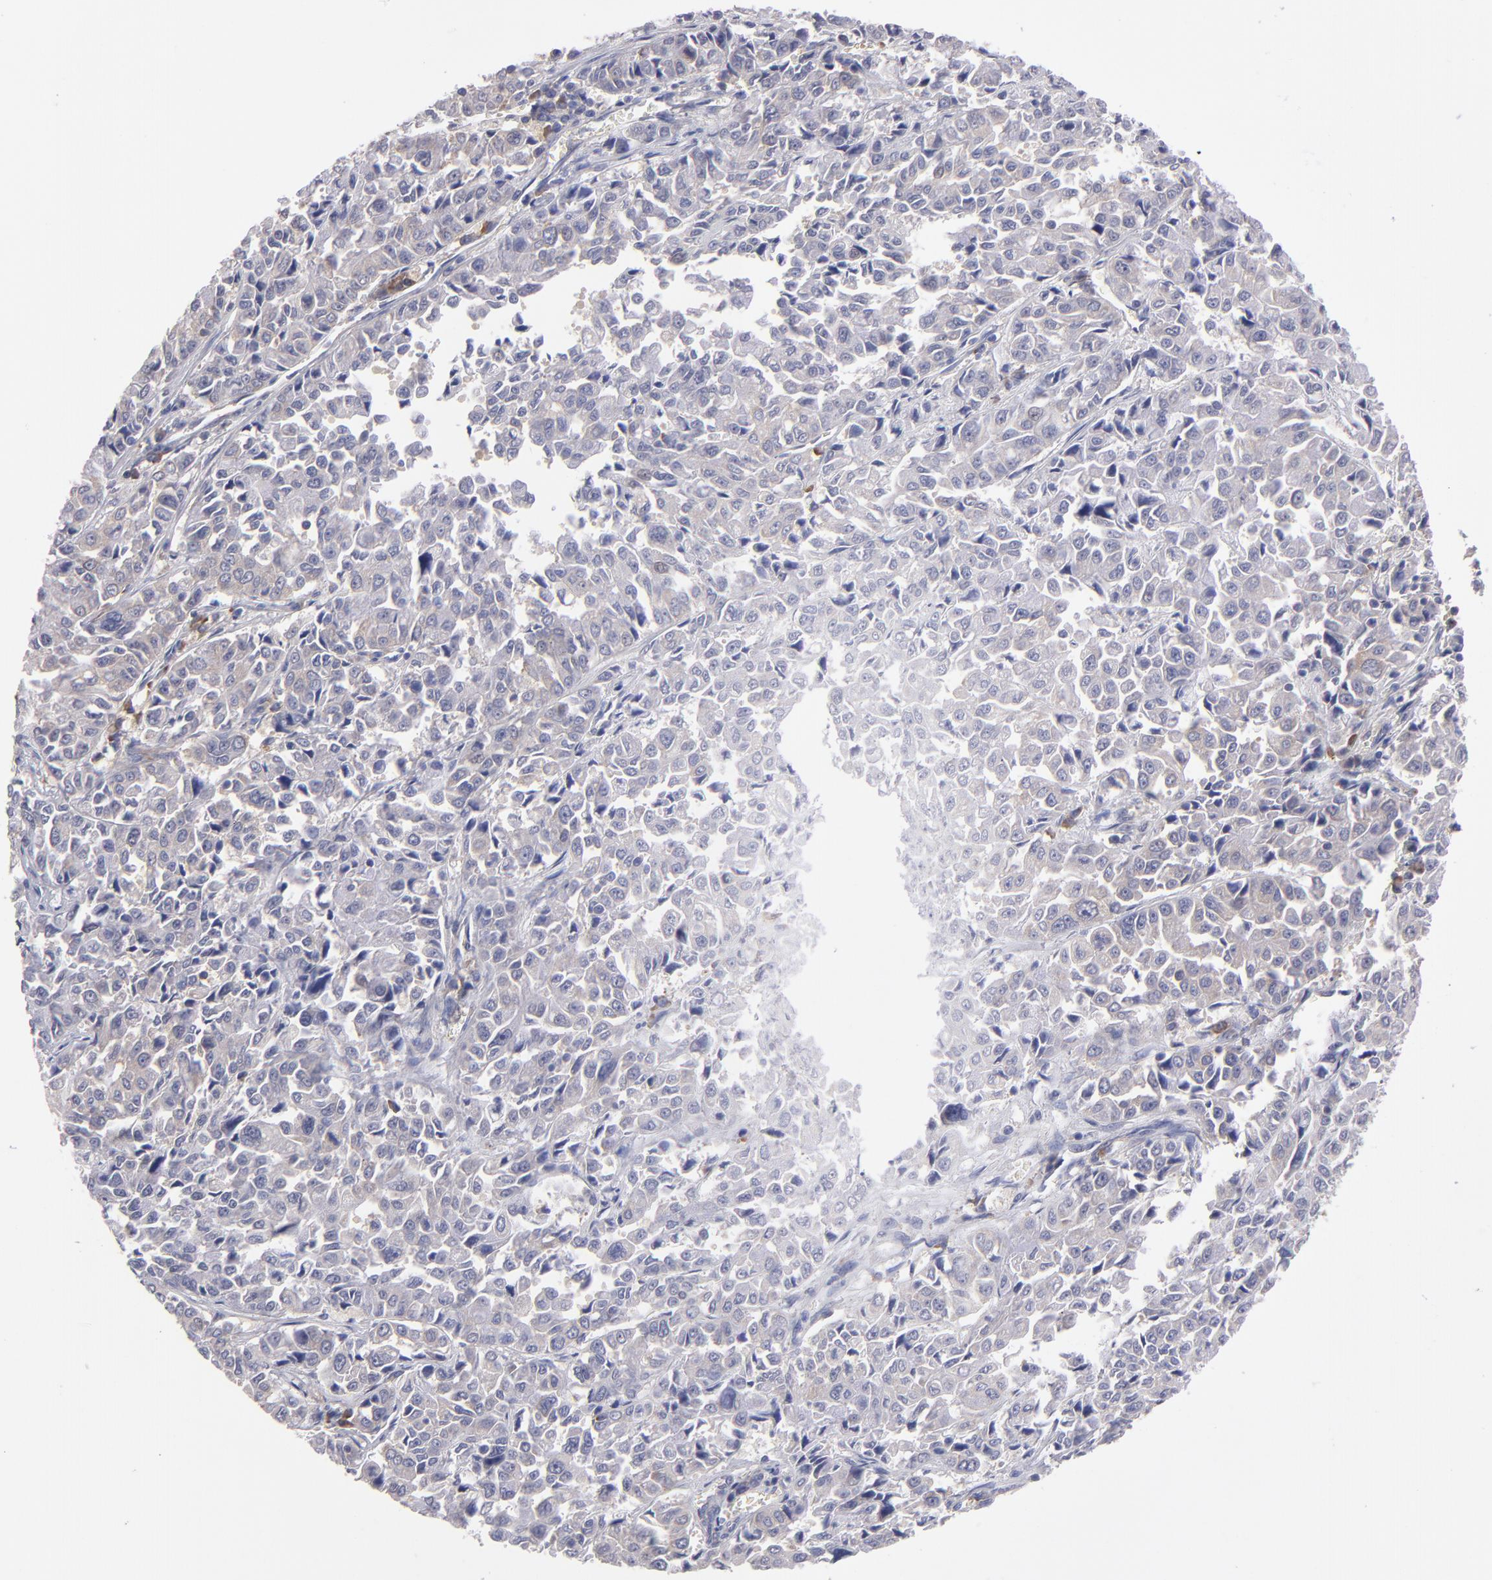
{"staining": {"intensity": "weak", "quantity": ">75%", "location": "cytoplasmic/membranous"}, "tissue": "pancreatic cancer", "cell_type": "Tumor cells", "image_type": "cancer", "snomed": [{"axis": "morphology", "description": "Adenocarcinoma, NOS"}, {"axis": "topography", "description": "Pancreas"}], "caption": "An image showing weak cytoplasmic/membranous staining in about >75% of tumor cells in pancreatic adenocarcinoma, as visualized by brown immunohistochemical staining.", "gene": "EIF3L", "patient": {"sex": "female", "age": 52}}